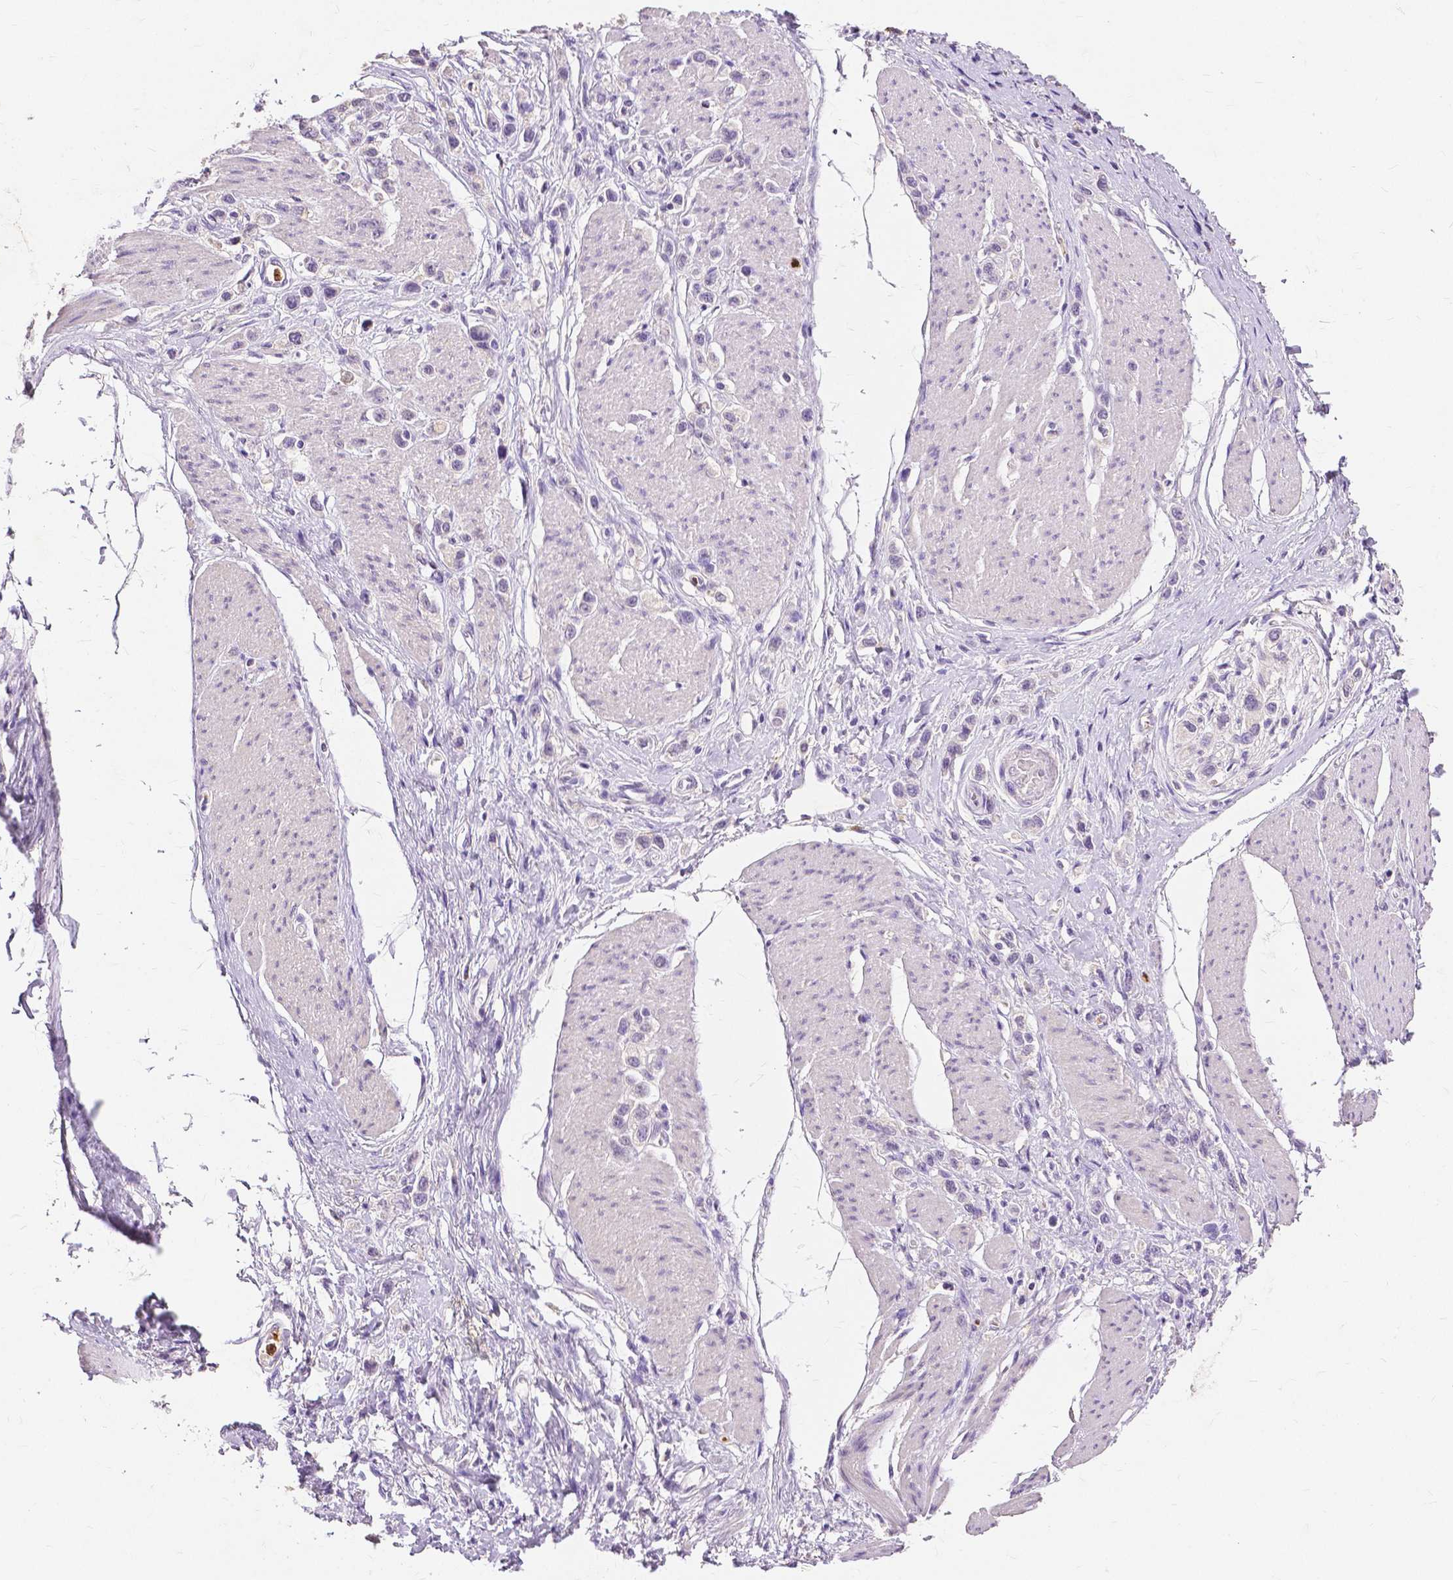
{"staining": {"intensity": "negative", "quantity": "none", "location": "none"}, "tissue": "stomach cancer", "cell_type": "Tumor cells", "image_type": "cancer", "snomed": [{"axis": "morphology", "description": "Adenocarcinoma, NOS"}, {"axis": "topography", "description": "Stomach"}], "caption": "Adenocarcinoma (stomach) was stained to show a protein in brown. There is no significant staining in tumor cells.", "gene": "CXCR2", "patient": {"sex": "female", "age": 65}}